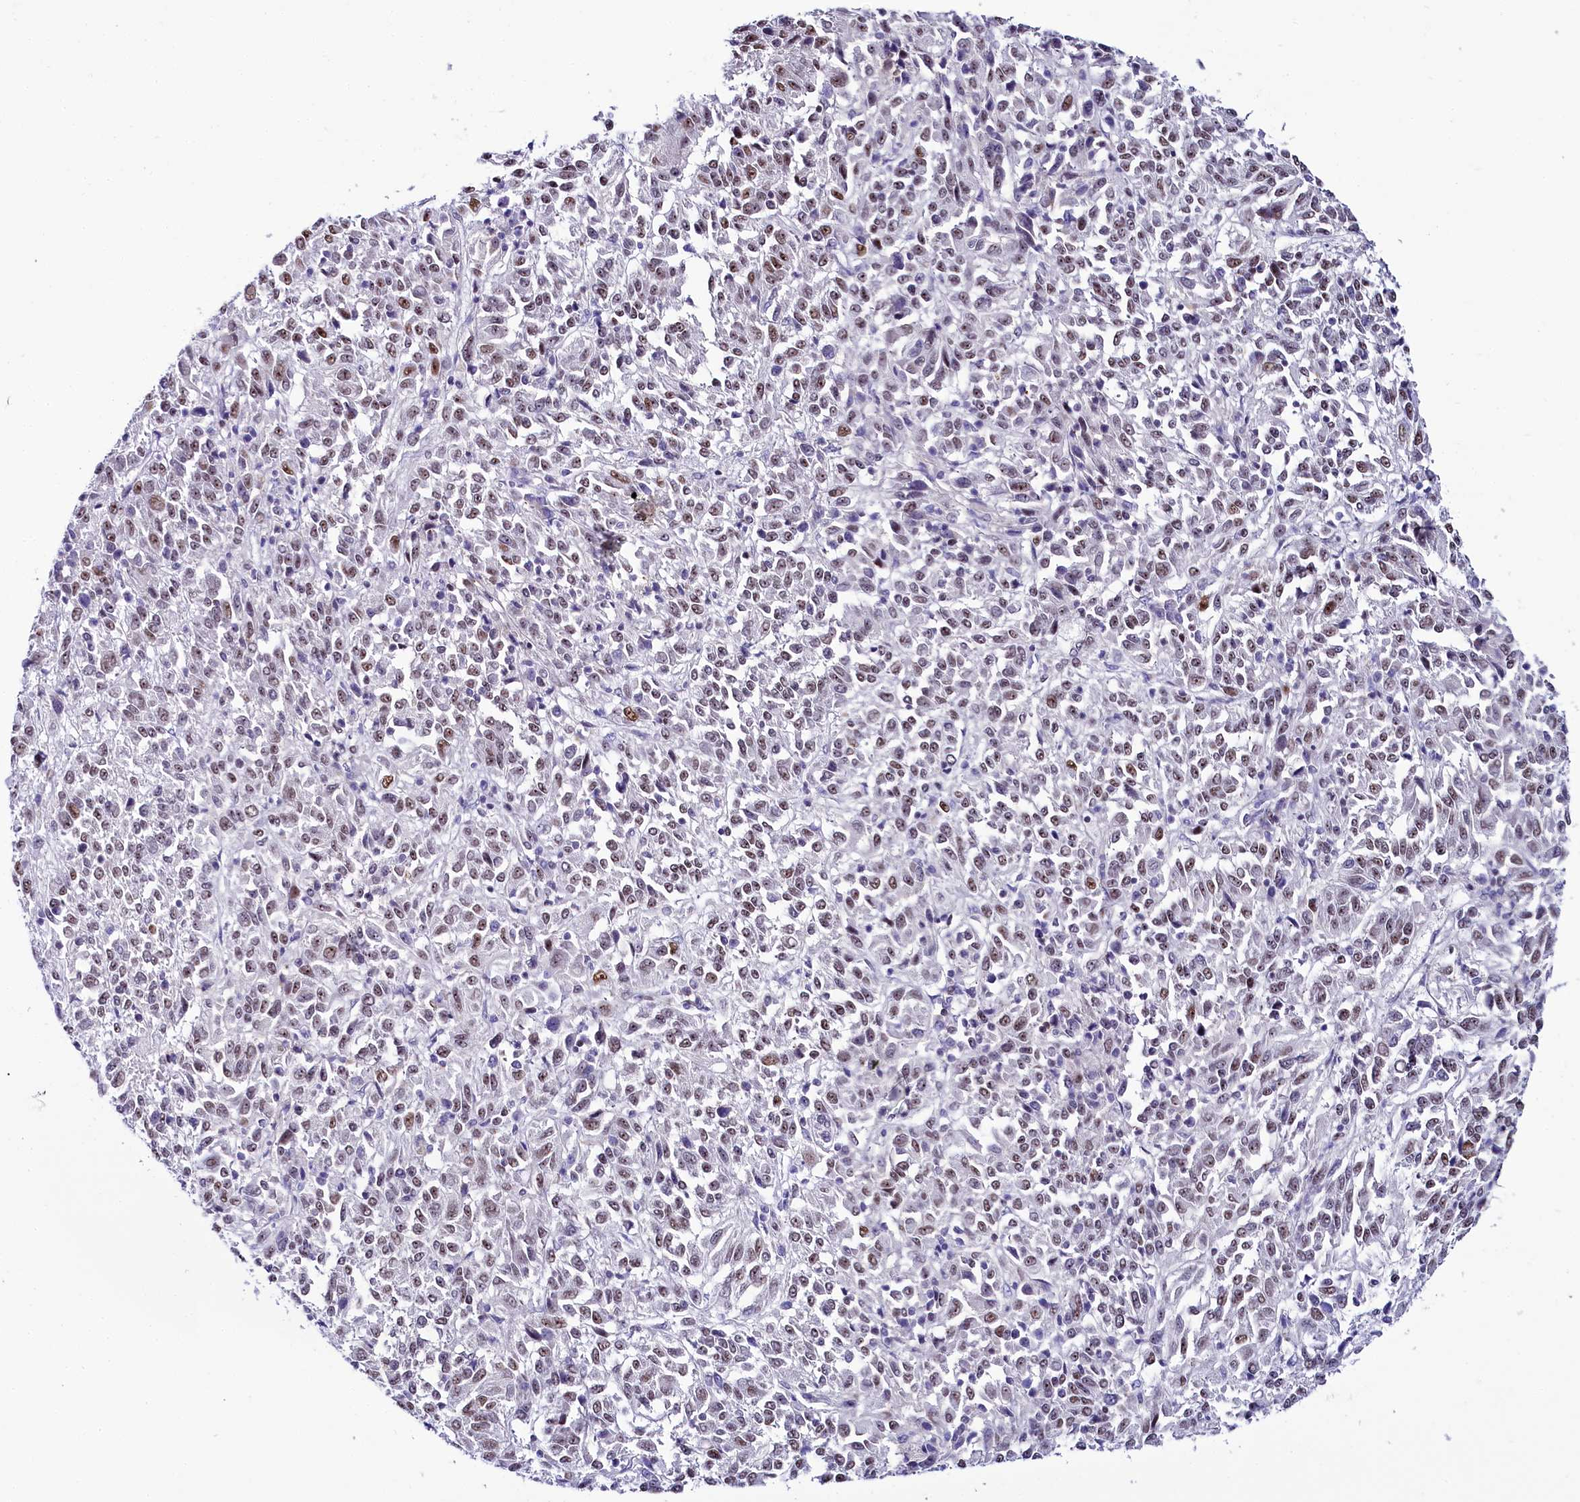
{"staining": {"intensity": "moderate", "quantity": ">75%", "location": "nuclear"}, "tissue": "melanoma", "cell_type": "Tumor cells", "image_type": "cancer", "snomed": [{"axis": "morphology", "description": "Malignant melanoma, Metastatic site"}, {"axis": "topography", "description": "Lung"}], "caption": "Immunohistochemistry (IHC) micrograph of human malignant melanoma (metastatic site) stained for a protein (brown), which reveals medium levels of moderate nuclear positivity in about >75% of tumor cells.", "gene": "TCOF1", "patient": {"sex": "male", "age": 64}}